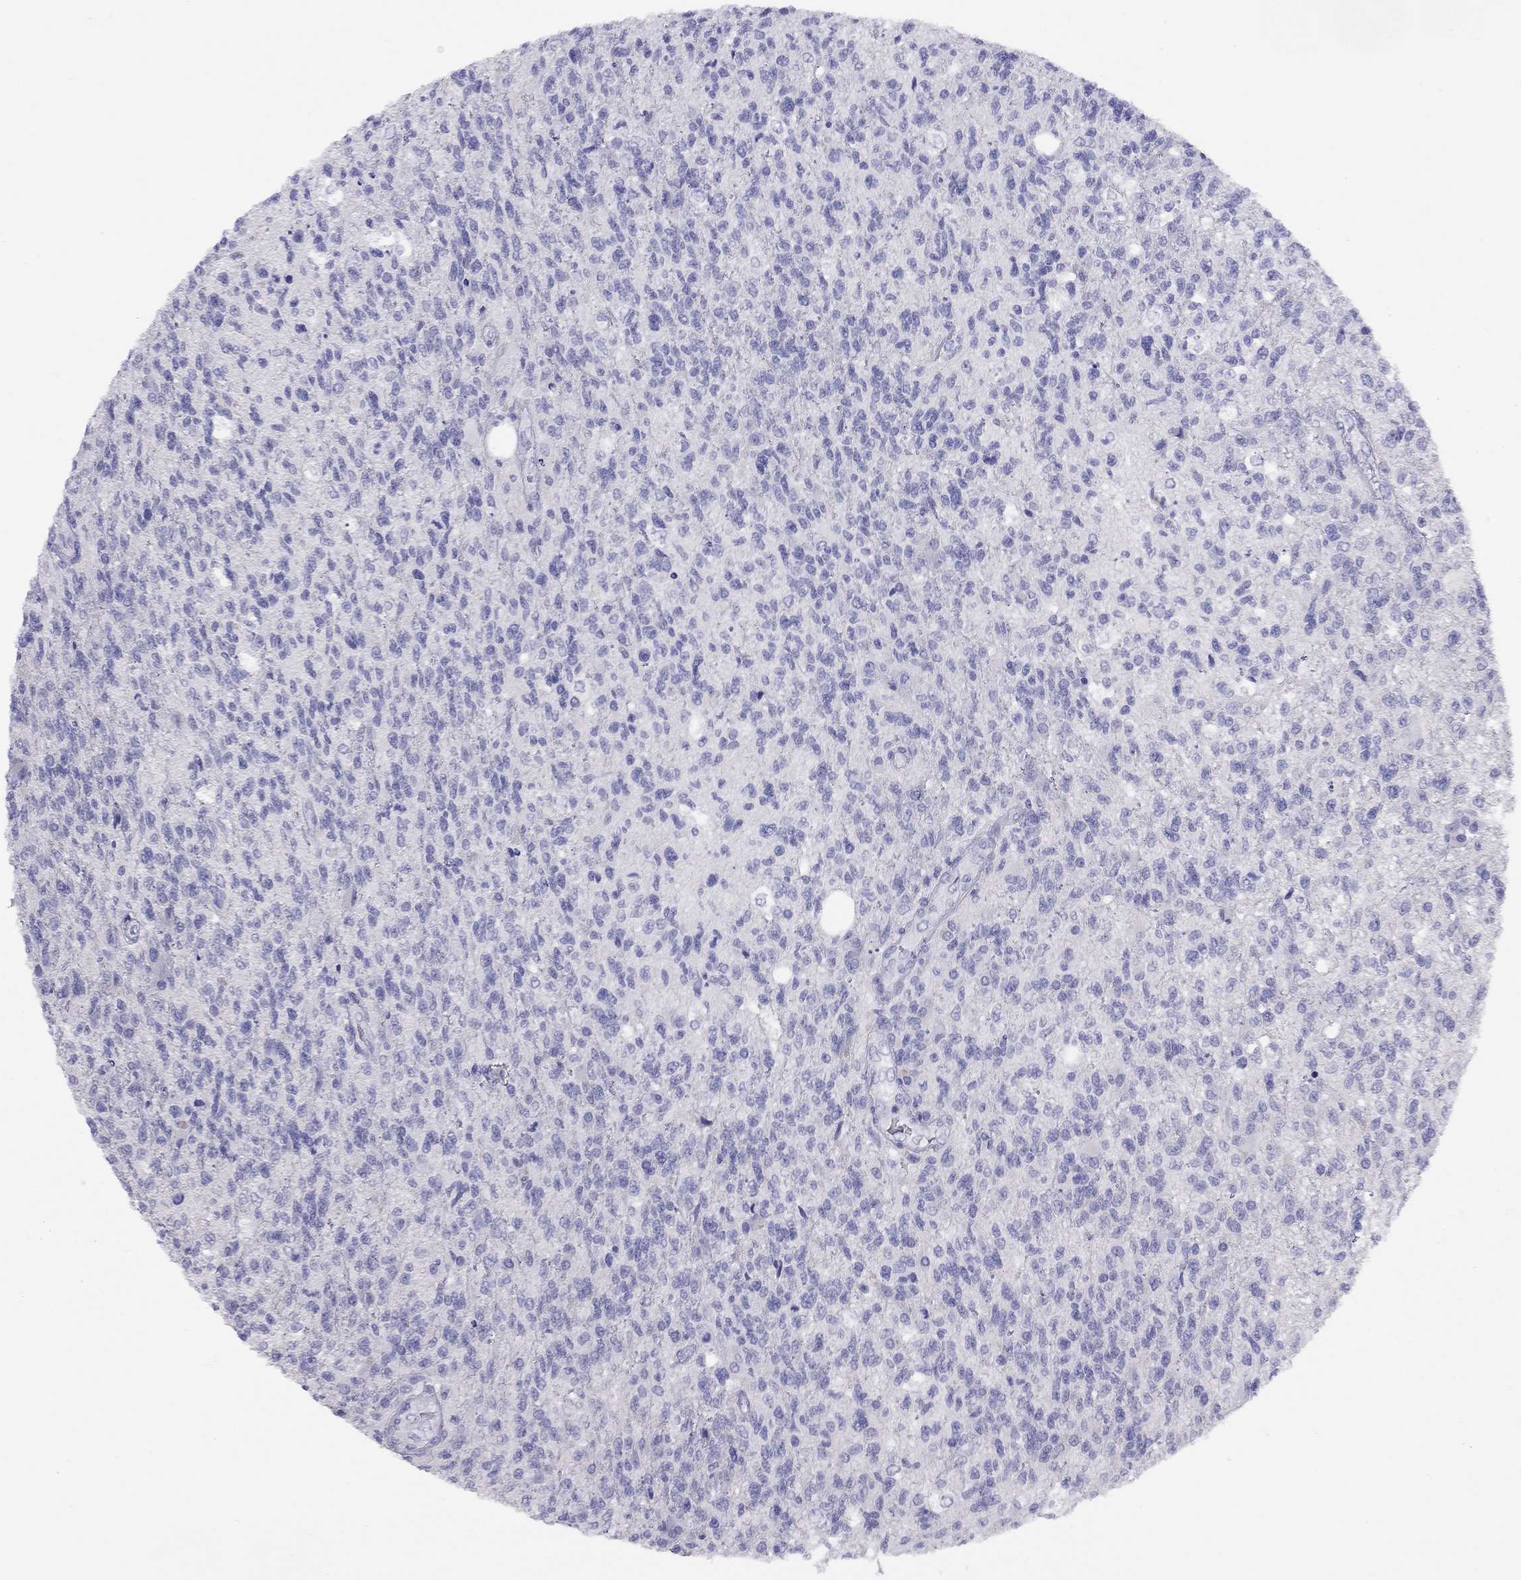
{"staining": {"intensity": "negative", "quantity": "none", "location": "none"}, "tissue": "glioma", "cell_type": "Tumor cells", "image_type": "cancer", "snomed": [{"axis": "morphology", "description": "Glioma, malignant, High grade"}, {"axis": "topography", "description": "Brain"}], "caption": "Immunohistochemistry photomicrograph of malignant glioma (high-grade) stained for a protein (brown), which shows no staining in tumor cells. (Stains: DAB (3,3'-diaminobenzidine) immunohistochemistry with hematoxylin counter stain, Microscopy: brightfield microscopy at high magnification).", "gene": "LRIT2", "patient": {"sex": "male", "age": 56}}